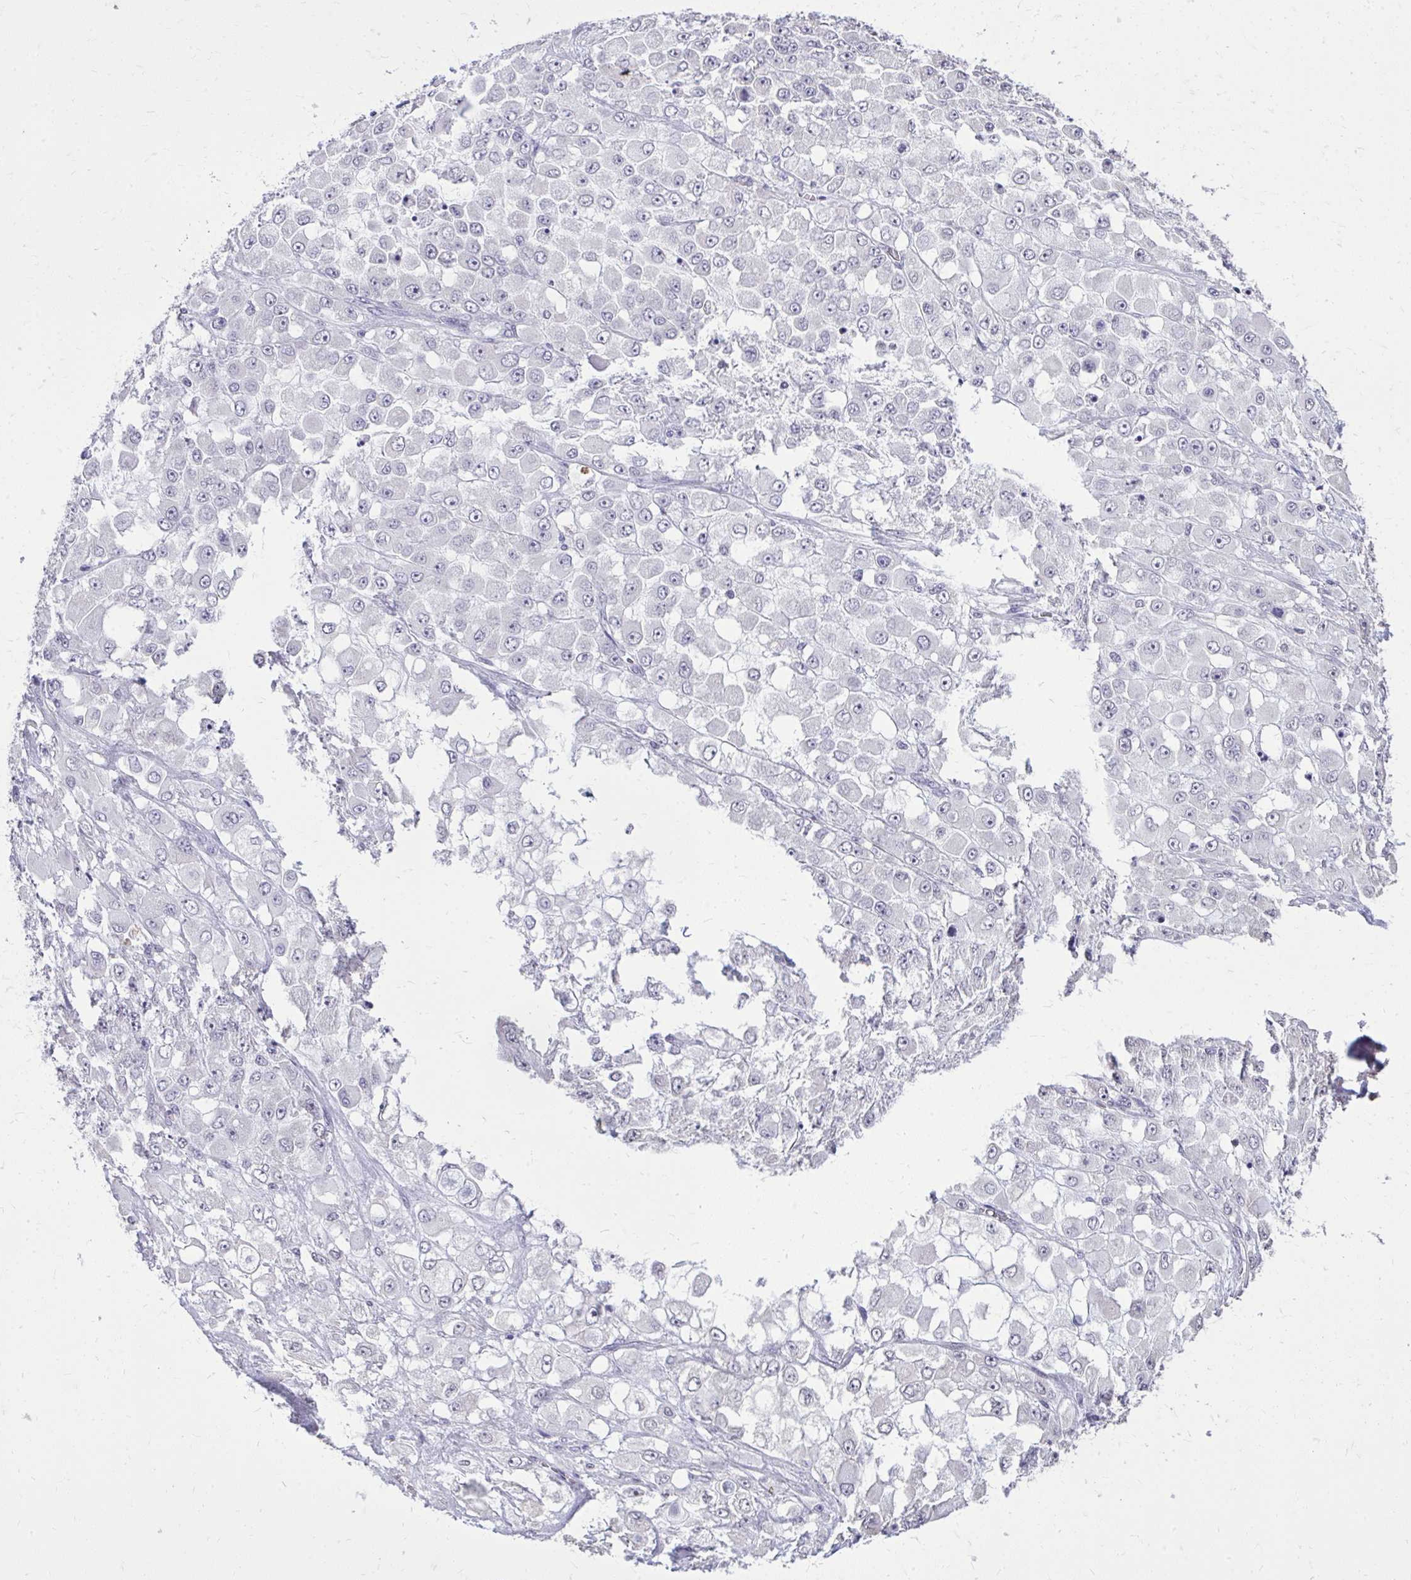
{"staining": {"intensity": "negative", "quantity": "none", "location": "none"}, "tissue": "stomach cancer", "cell_type": "Tumor cells", "image_type": "cancer", "snomed": [{"axis": "morphology", "description": "Adenocarcinoma, NOS"}, {"axis": "topography", "description": "Stomach"}], "caption": "DAB (3,3'-diaminobenzidine) immunohistochemical staining of human stomach cancer (adenocarcinoma) displays no significant staining in tumor cells. (IHC, brightfield microscopy, high magnification).", "gene": "AKAP5", "patient": {"sex": "female", "age": 76}}